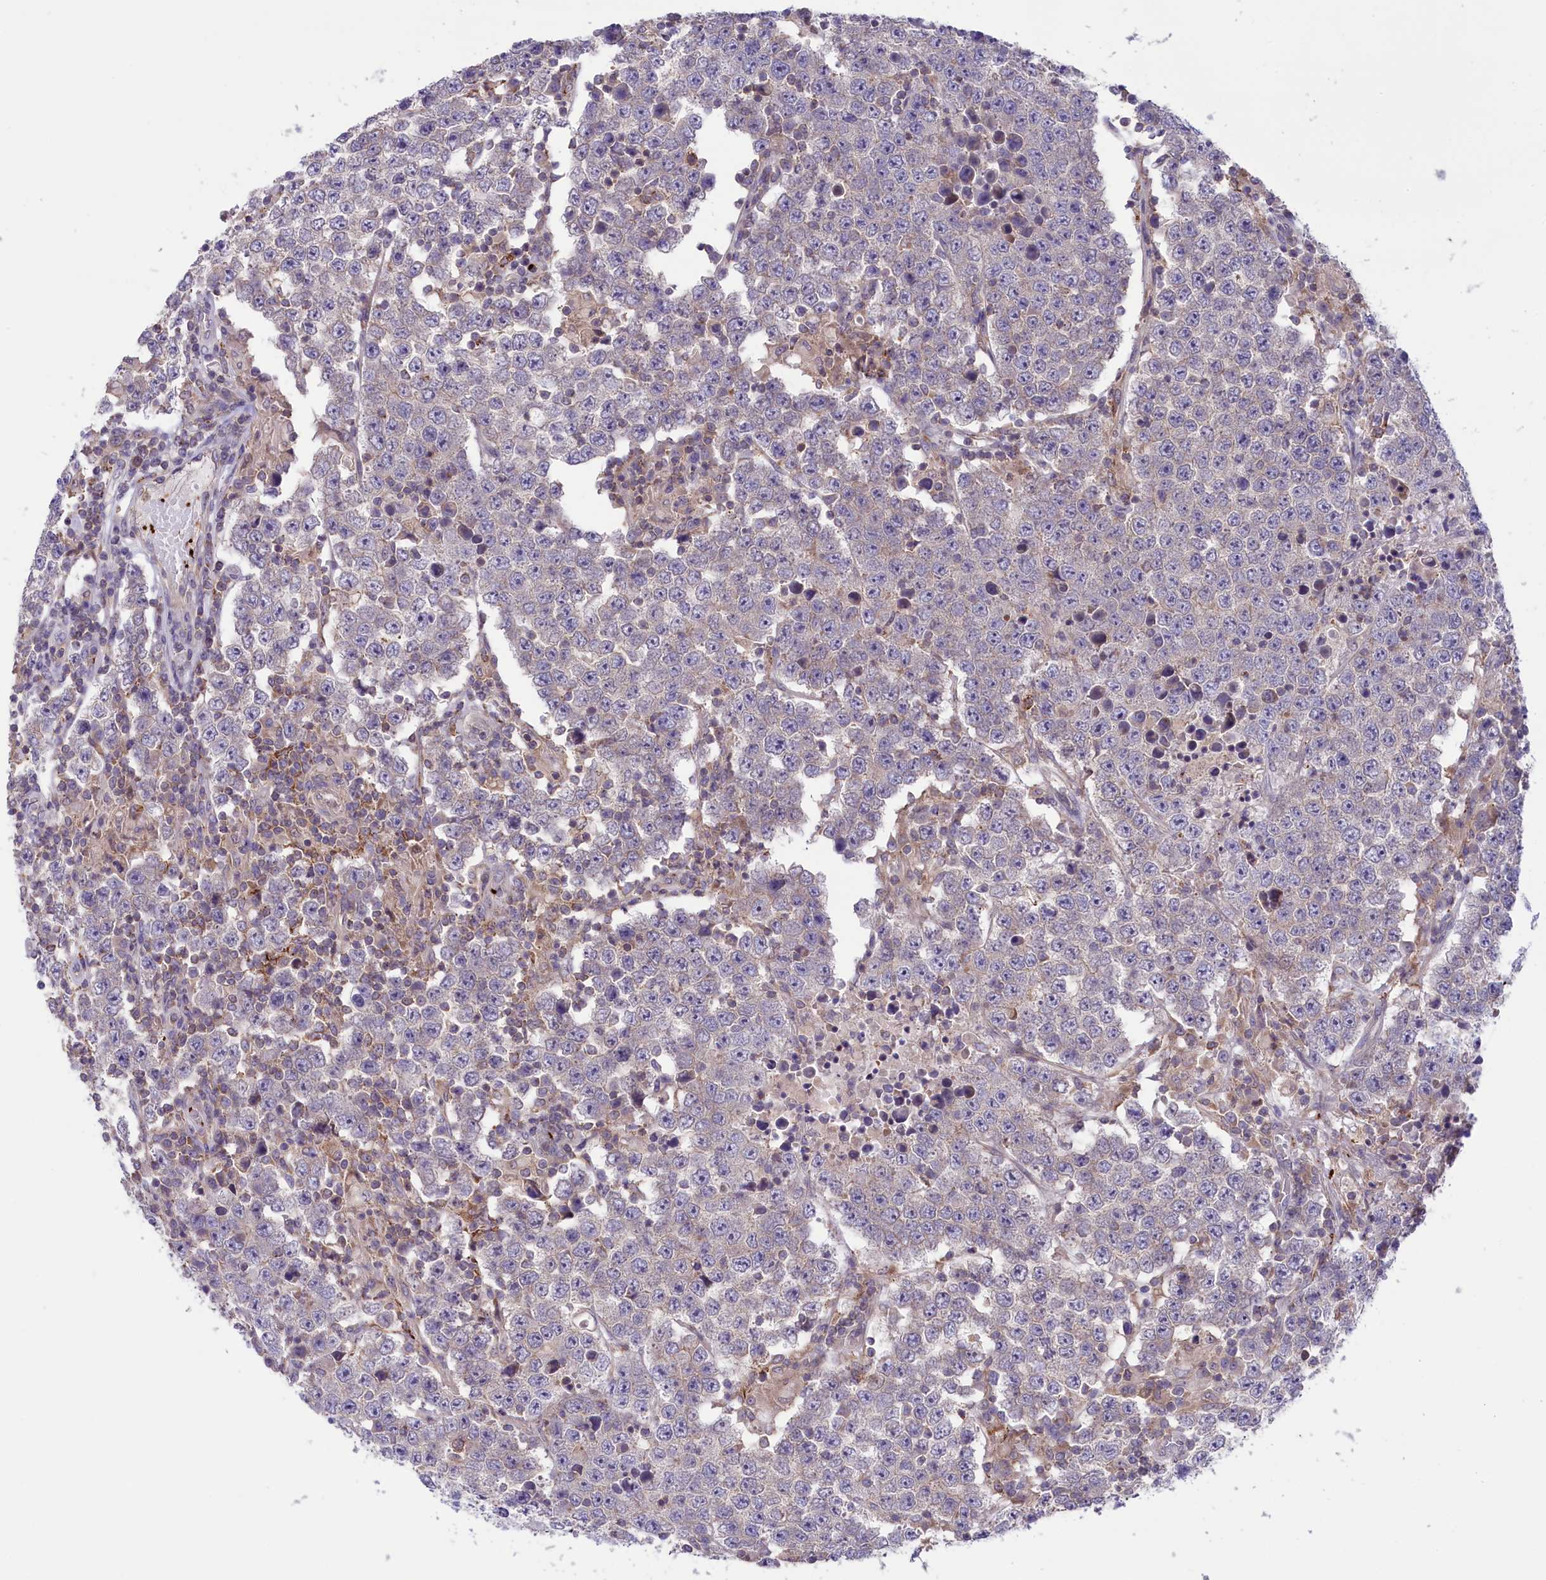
{"staining": {"intensity": "negative", "quantity": "none", "location": "none"}, "tissue": "testis cancer", "cell_type": "Tumor cells", "image_type": "cancer", "snomed": [{"axis": "morphology", "description": "Normal tissue, NOS"}, {"axis": "morphology", "description": "Urothelial carcinoma, High grade"}, {"axis": "morphology", "description": "Seminoma, NOS"}, {"axis": "morphology", "description": "Carcinoma, Embryonal, NOS"}, {"axis": "topography", "description": "Urinary bladder"}, {"axis": "topography", "description": "Testis"}], "caption": "This is an immunohistochemistry (IHC) histopathology image of human testis cancer (seminoma). There is no expression in tumor cells.", "gene": "HEATR3", "patient": {"sex": "male", "age": 41}}